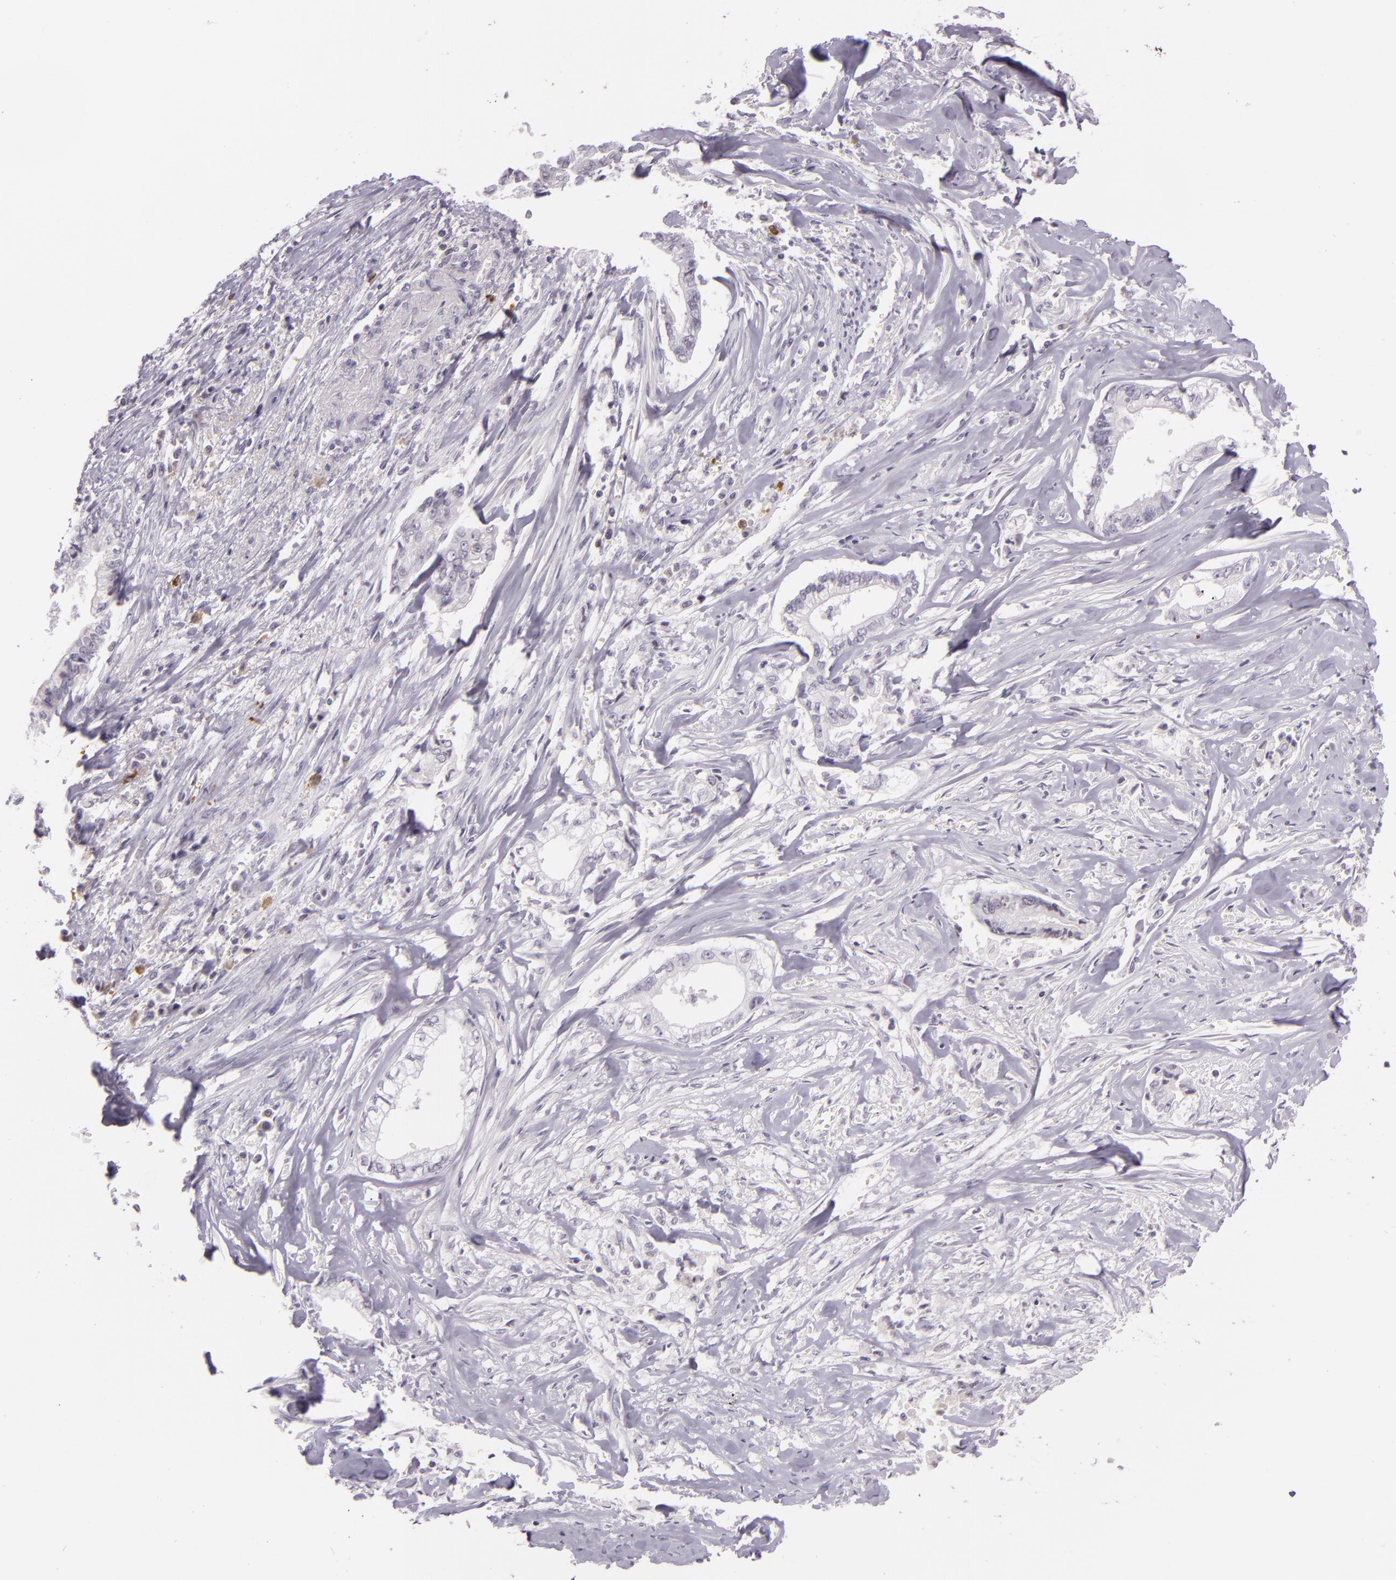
{"staining": {"intensity": "negative", "quantity": "none", "location": "none"}, "tissue": "liver cancer", "cell_type": "Tumor cells", "image_type": "cancer", "snomed": [{"axis": "morphology", "description": "Cholangiocarcinoma"}, {"axis": "topography", "description": "Liver"}], "caption": "High power microscopy histopathology image of an immunohistochemistry (IHC) histopathology image of cholangiocarcinoma (liver), revealing no significant staining in tumor cells. (IHC, brightfield microscopy, high magnification).", "gene": "CHEK2", "patient": {"sex": "male", "age": 57}}